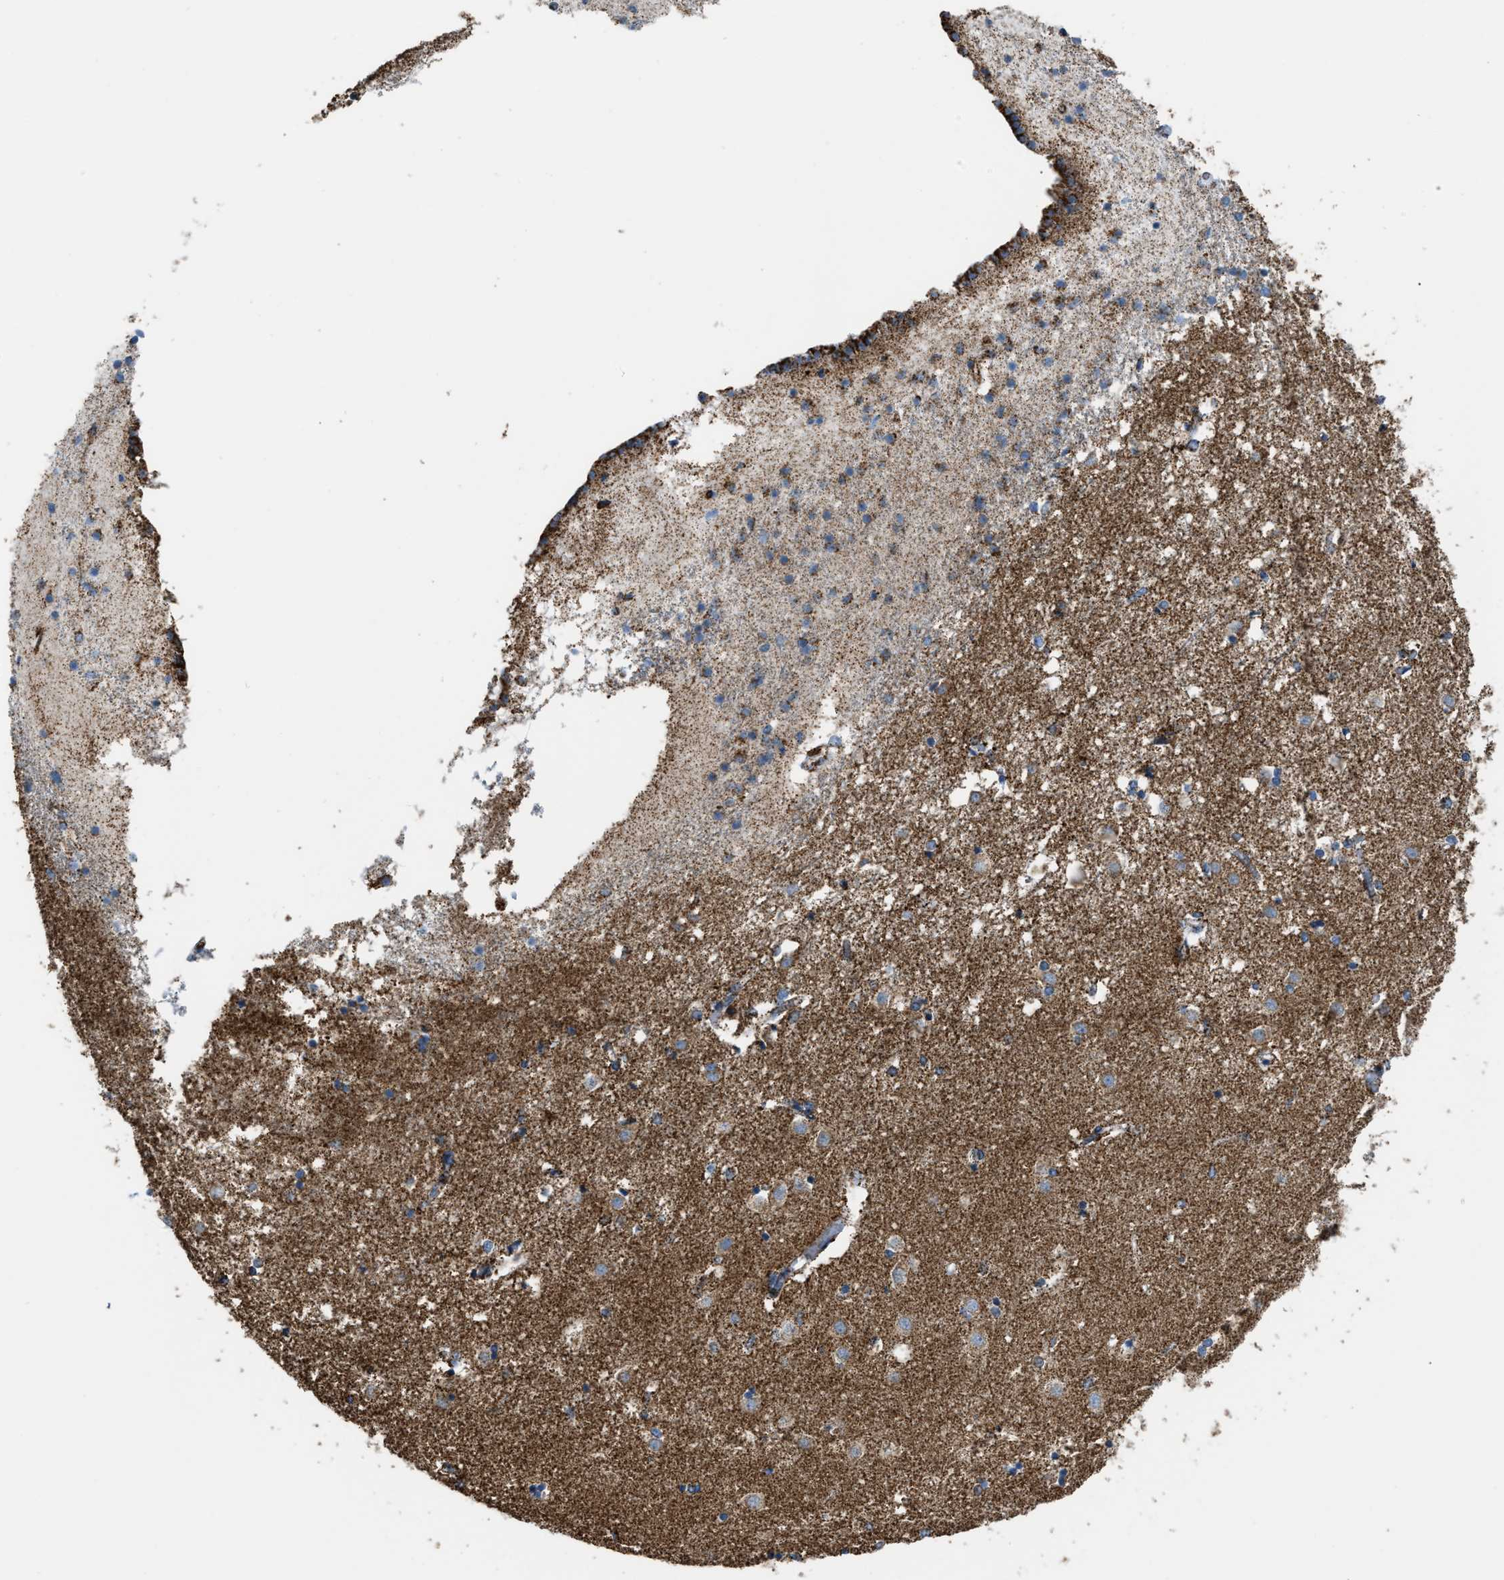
{"staining": {"intensity": "strong", "quantity": "25%-75%", "location": "cytoplasmic/membranous"}, "tissue": "caudate", "cell_type": "Glial cells", "image_type": "normal", "snomed": [{"axis": "morphology", "description": "Normal tissue, NOS"}, {"axis": "topography", "description": "Lateral ventricle wall"}], "caption": "Immunohistochemical staining of benign human caudate displays 25%-75% levels of strong cytoplasmic/membranous protein positivity in approximately 25%-75% of glial cells.", "gene": "ETFB", "patient": {"sex": "male", "age": 45}}